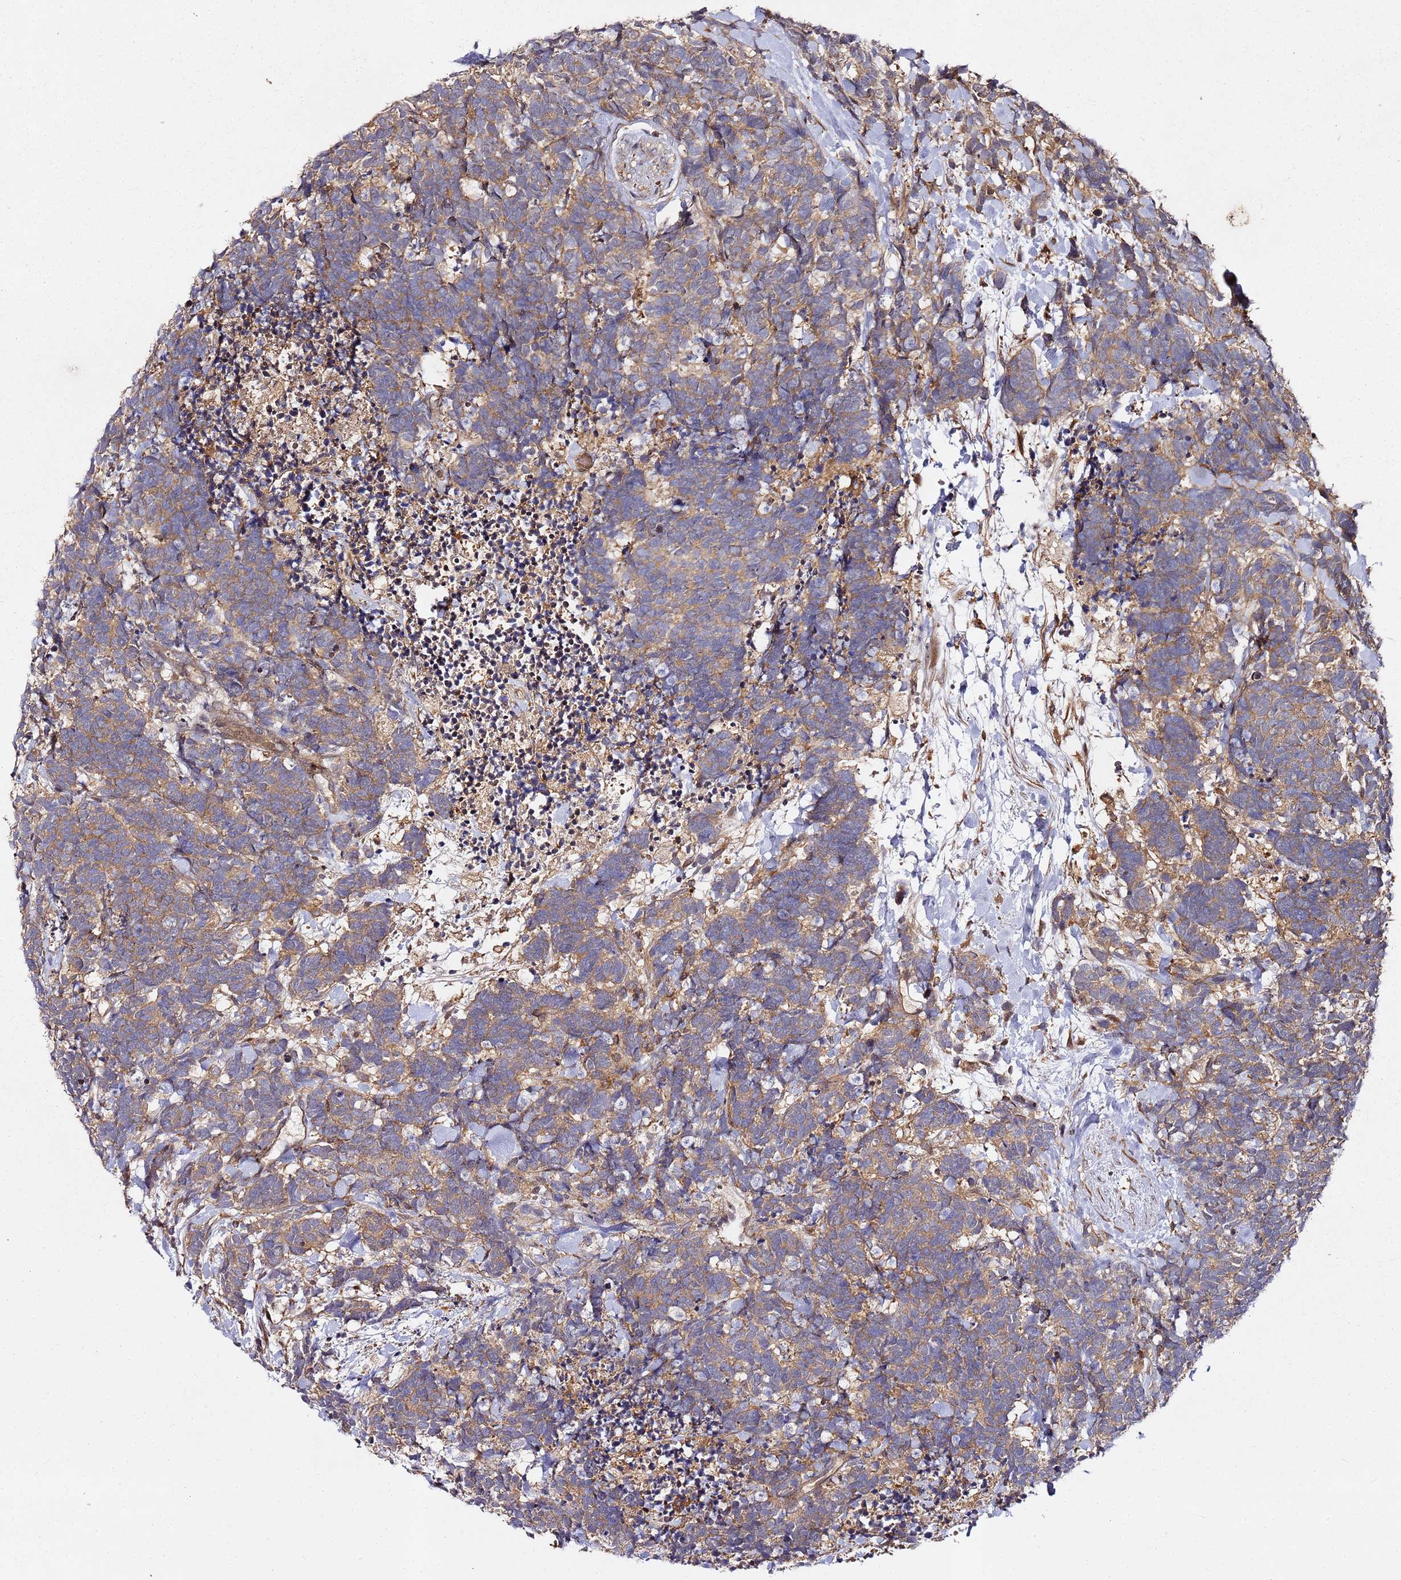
{"staining": {"intensity": "moderate", "quantity": ">75%", "location": "cytoplasmic/membranous"}, "tissue": "carcinoid", "cell_type": "Tumor cells", "image_type": "cancer", "snomed": [{"axis": "morphology", "description": "Carcinoma, NOS"}, {"axis": "morphology", "description": "Carcinoid, malignant, NOS"}, {"axis": "topography", "description": "Prostate"}], "caption": "About >75% of tumor cells in human carcinoid reveal moderate cytoplasmic/membranous protein expression as visualized by brown immunohistochemical staining.", "gene": "PRMT7", "patient": {"sex": "male", "age": 57}}